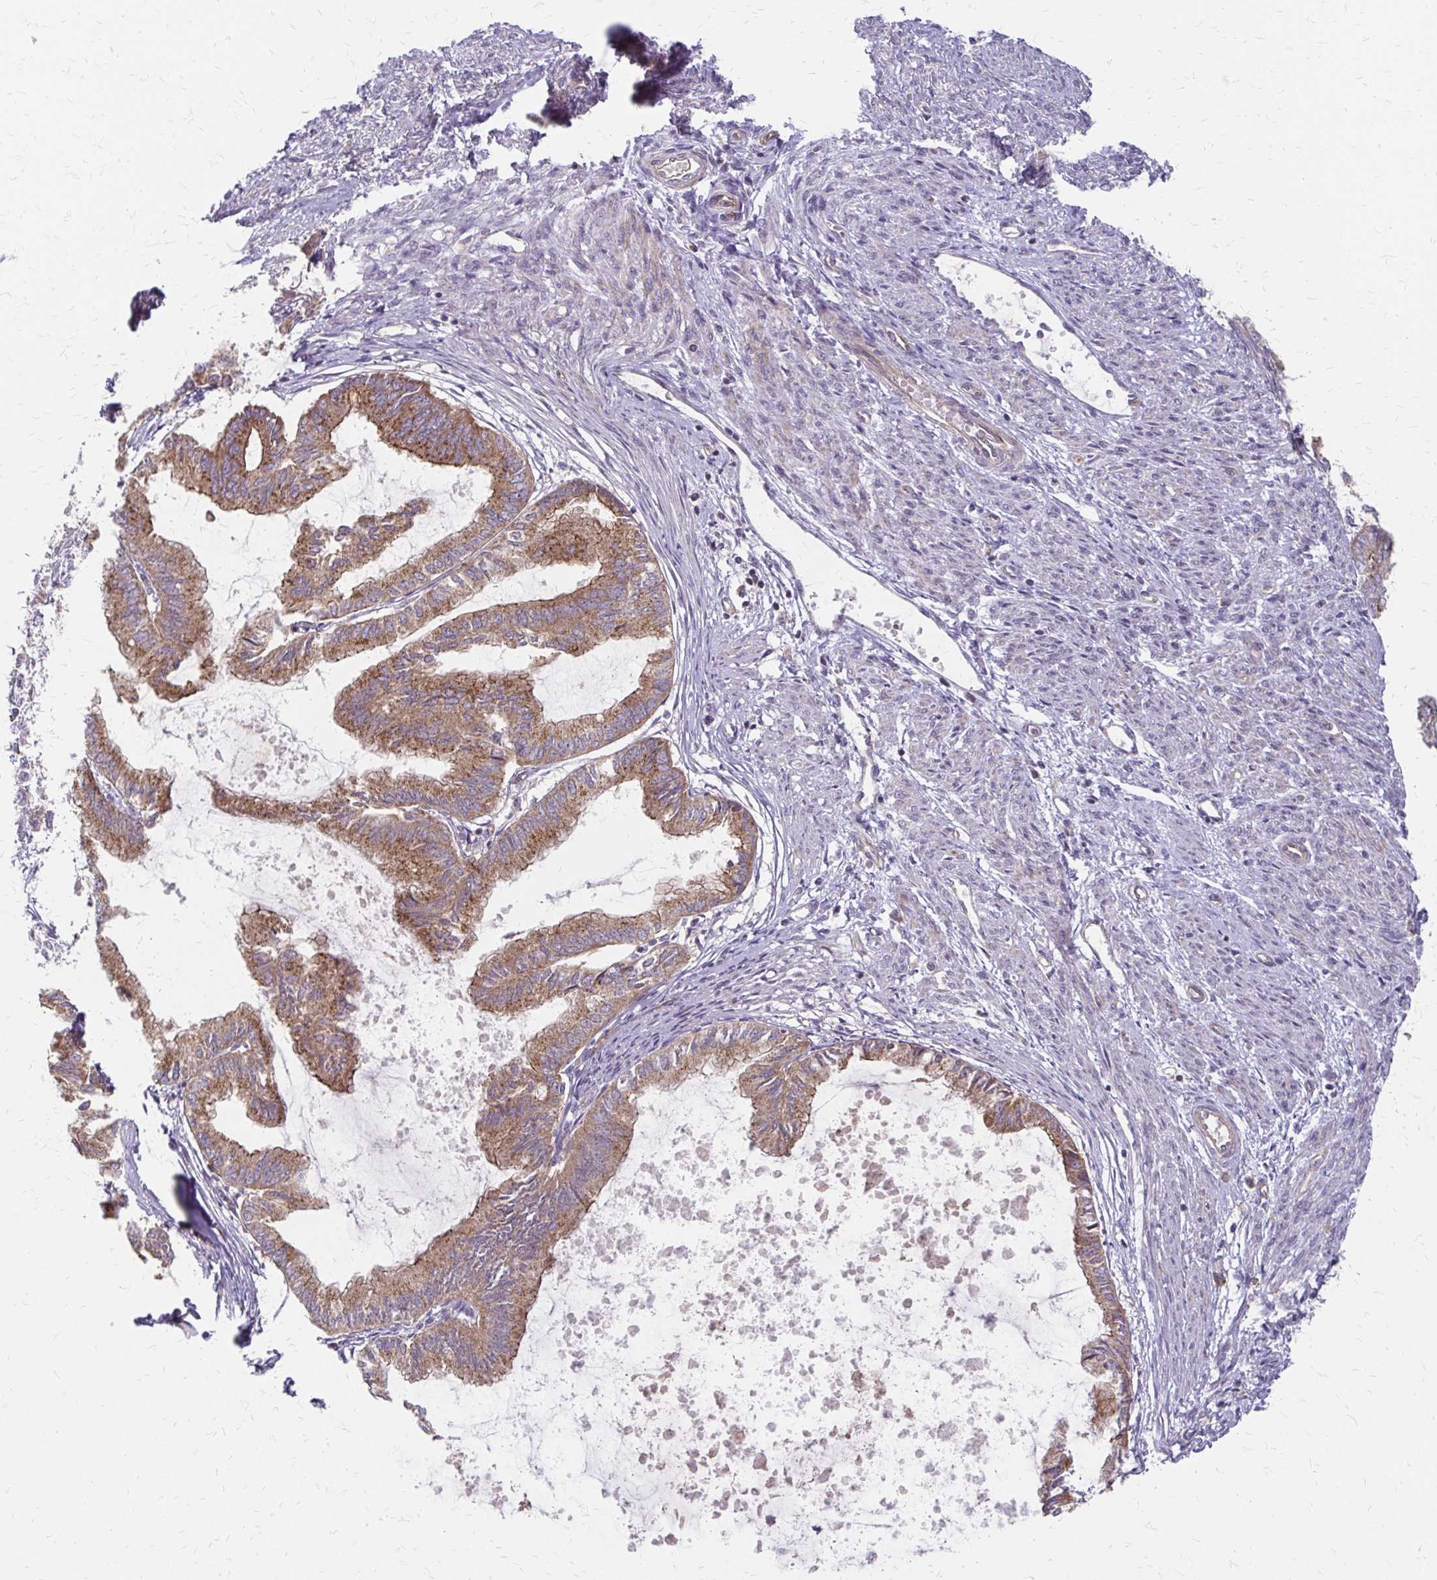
{"staining": {"intensity": "moderate", "quantity": ">75%", "location": "cytoplasmic/membranous"}, "tissue": "endometrial cancer", "cell_type": "Tumor cells", "image_type": "cancer", "snomed": [{"axis": "morphology", "description": "Adenocarcinoma, NOS"}, {"axis": "topography", "description": "Endometrium"}], "caption": "Tumor cells demonstrate medium levels of moderate cytoplasmic/membranous expression in approximately >75% of cells in human endometrial cancer (adenocarcinoma).", "gene": "ZNF383", "patient": {"sex": "female", "age": 86}}